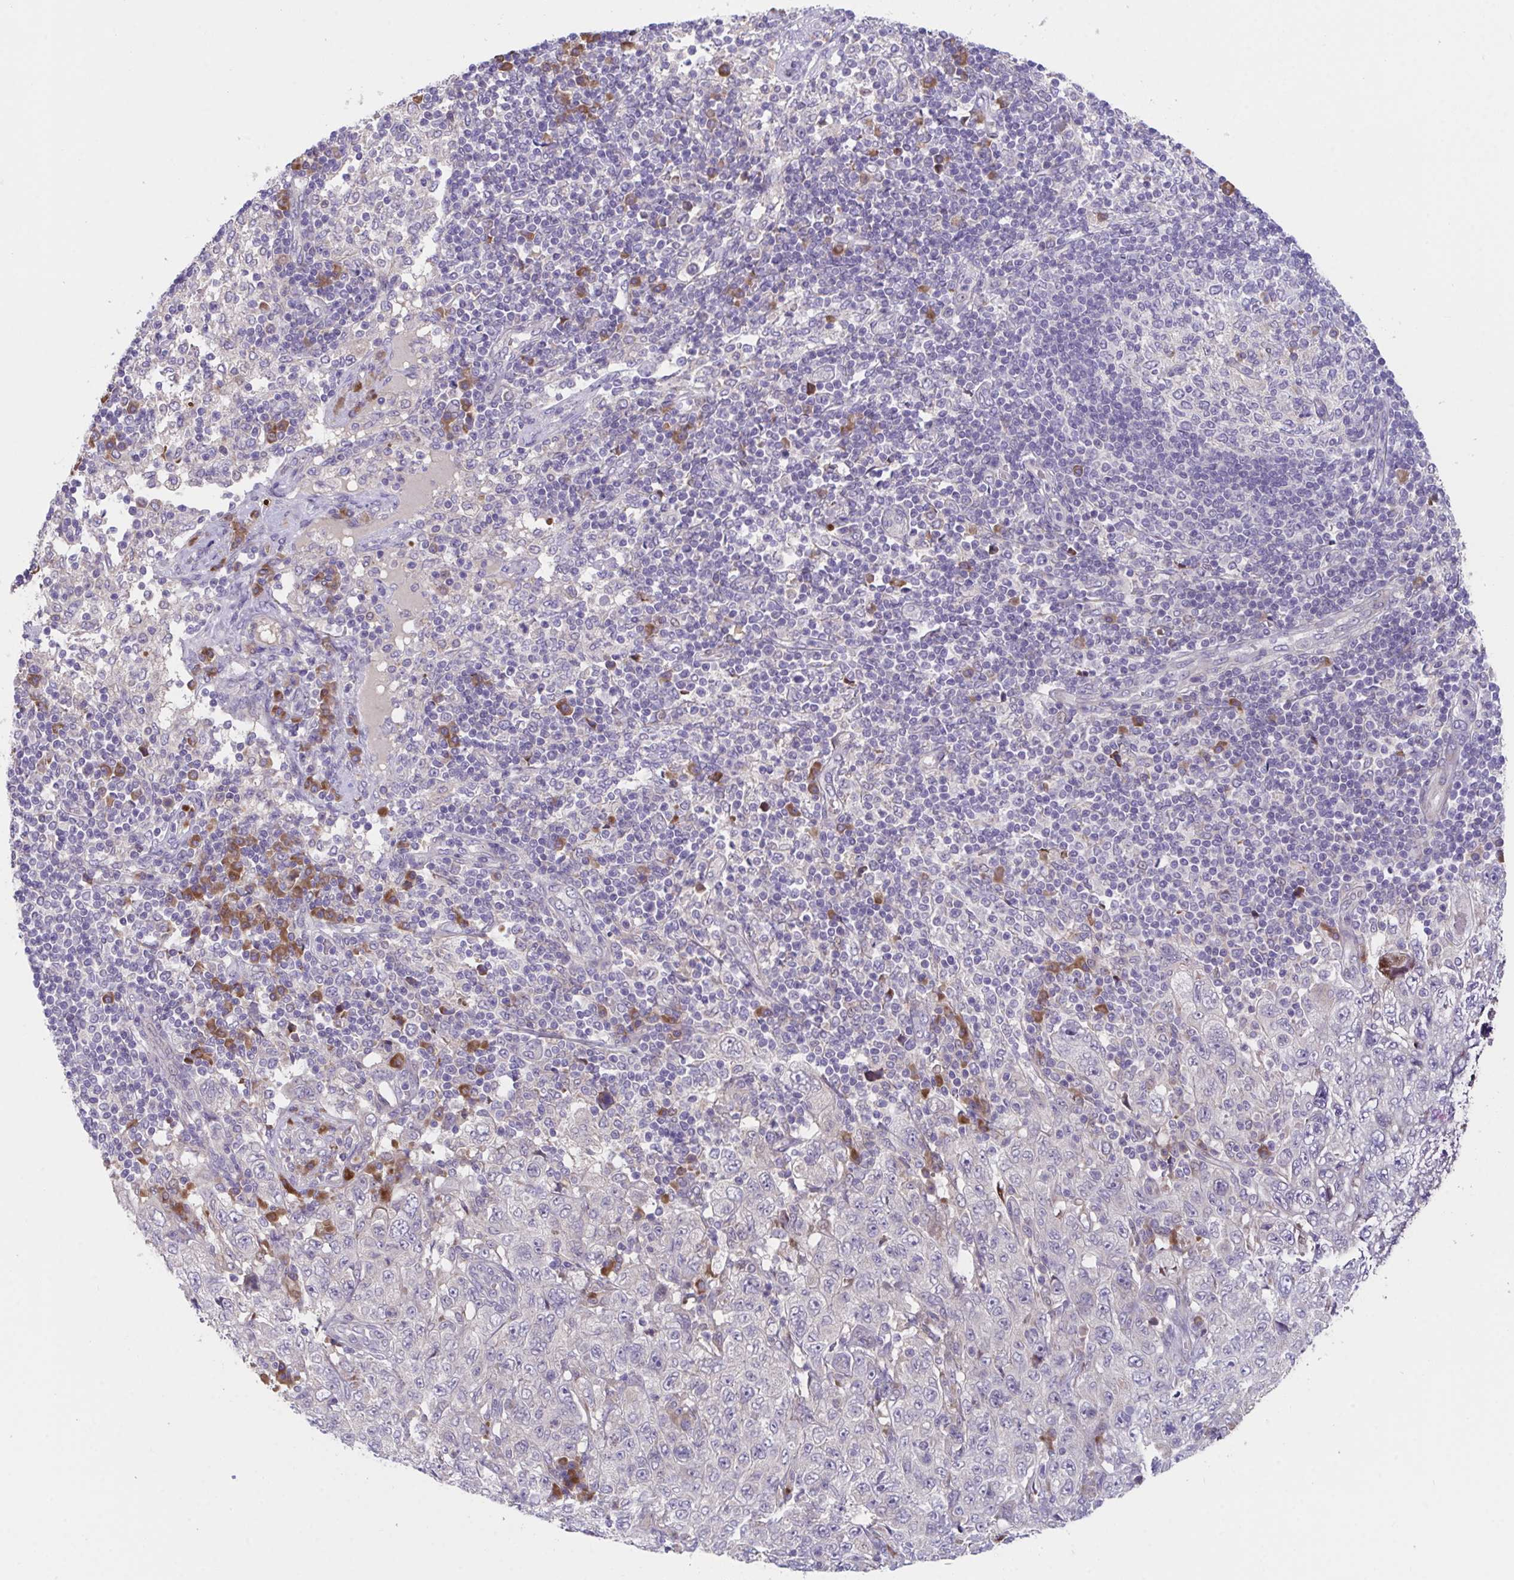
{"staining": {"intensity": "negative", "quantity": "none", "location": "none"}, "tissue": "pancreatic cancer", "cell_type": "Tumor cells", "image_type": "cancer", "snomed": [{"axis": "morphology", "description": "Adenocarcinoma, NOS"}, {"axis": "topography", "description": "Pancreas"}], "caption": "DAB (3,3'-diaminobenzidine) immunohistochemical staining of pancreatic cancer (adenocarcinoma) exhibits no significant positivity in tumor cells. Brightfield microscopy of IHC stained with DAB (3,3'-diaminobenzidine) (brown) and hematoxylin (blue), captured at high magnification.", "gene": "SUSD4", "patient": {"sex": "male", "age": 68}}